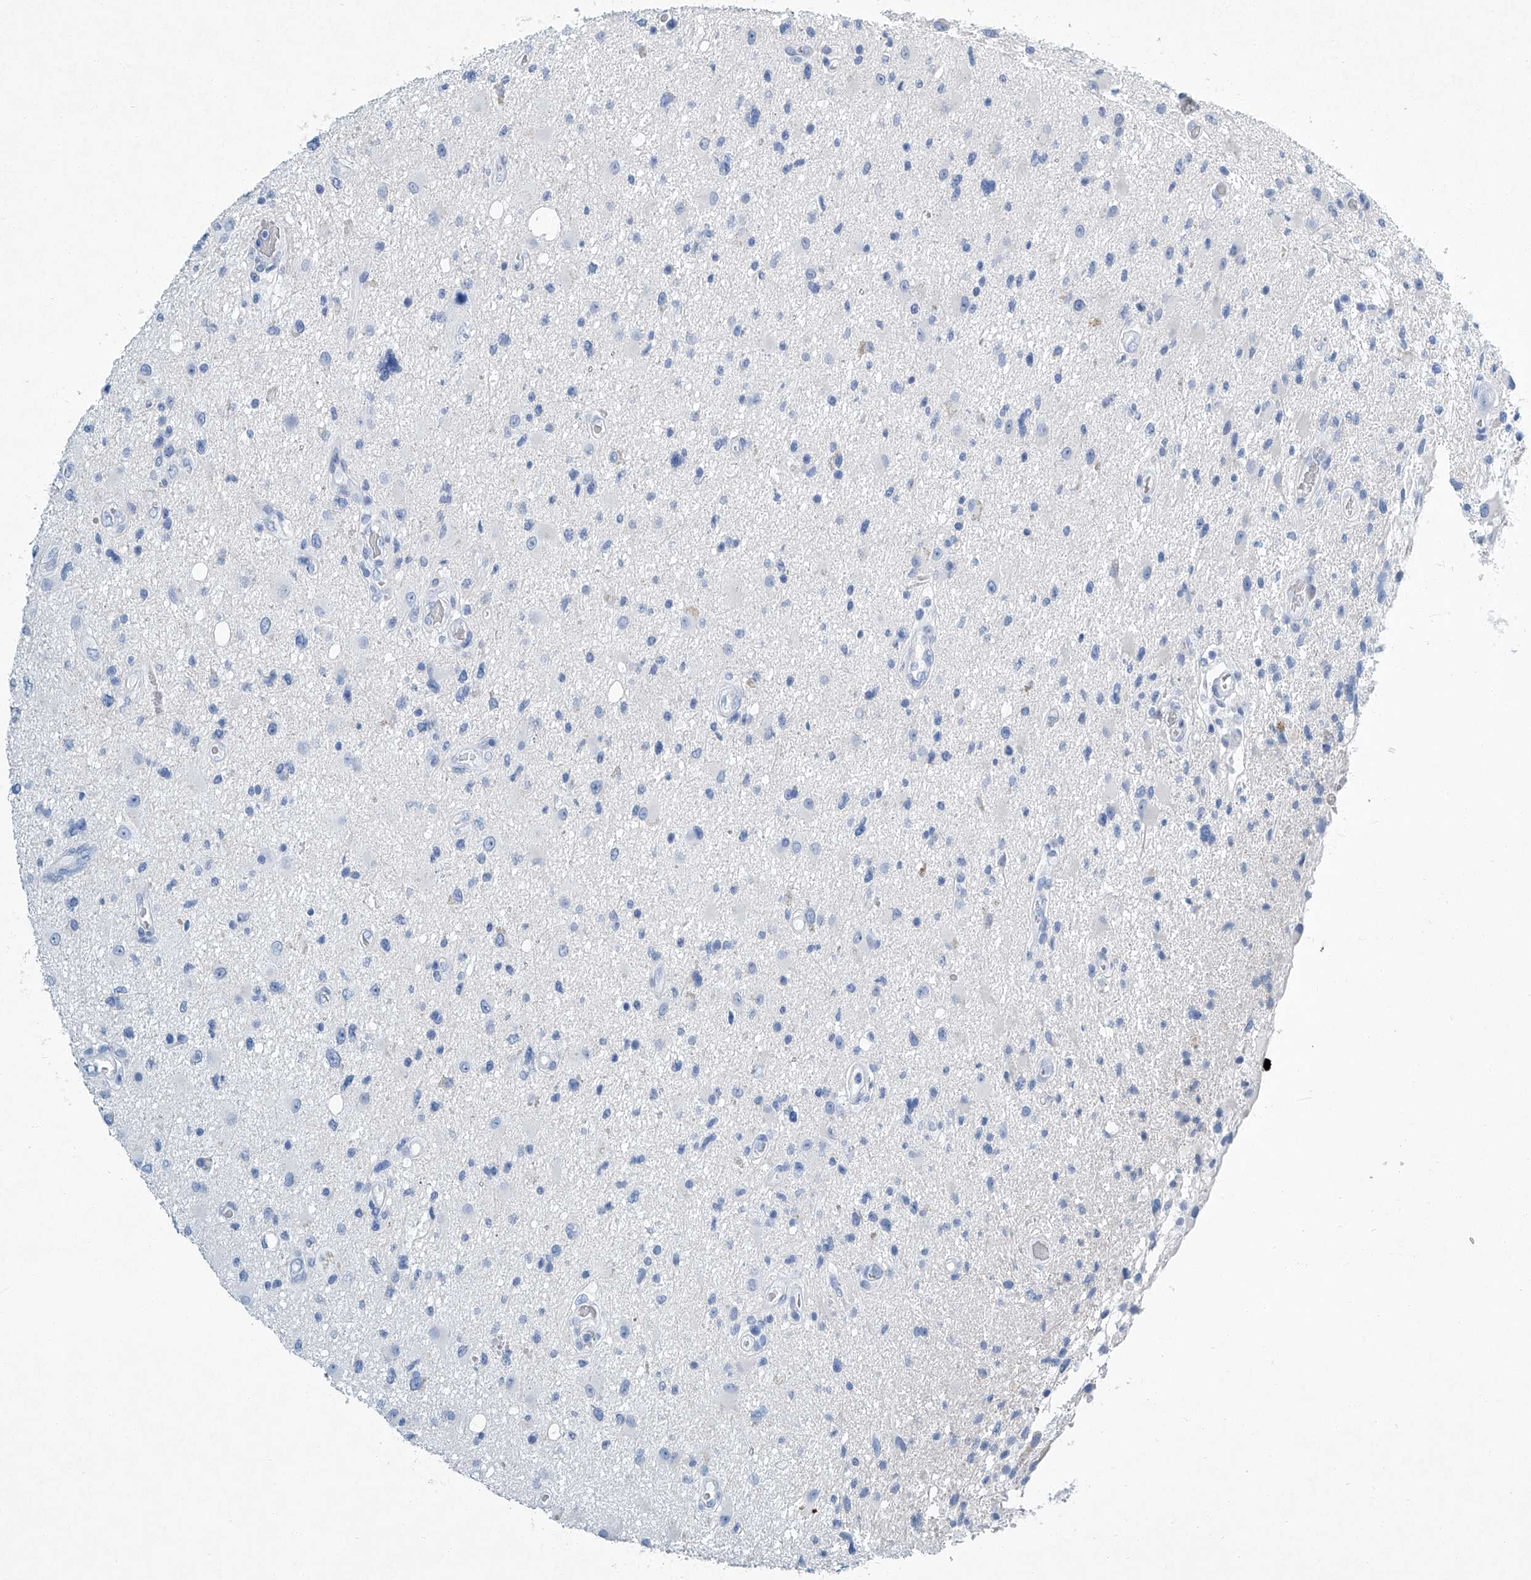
{"staining": {"intensity": "negative", "quantity": "none", "location": "none"}, "tissue": "glioma", "cell_type": "Tumor cells", "image_type": "cancer", "snomed": [{"axis": "morphology", "description": "Glioma, malignant, High grade"}, {"axis": "topography", "description": "Brain"}], "caption": "Immunohistochemical staining of malignant glioma (high-grade) exhibits no significant expression in tumor cells. Nuclei are stained in blue.", "gene": "CYP2A7", "patient": {"sex": "male", "age": 33}}